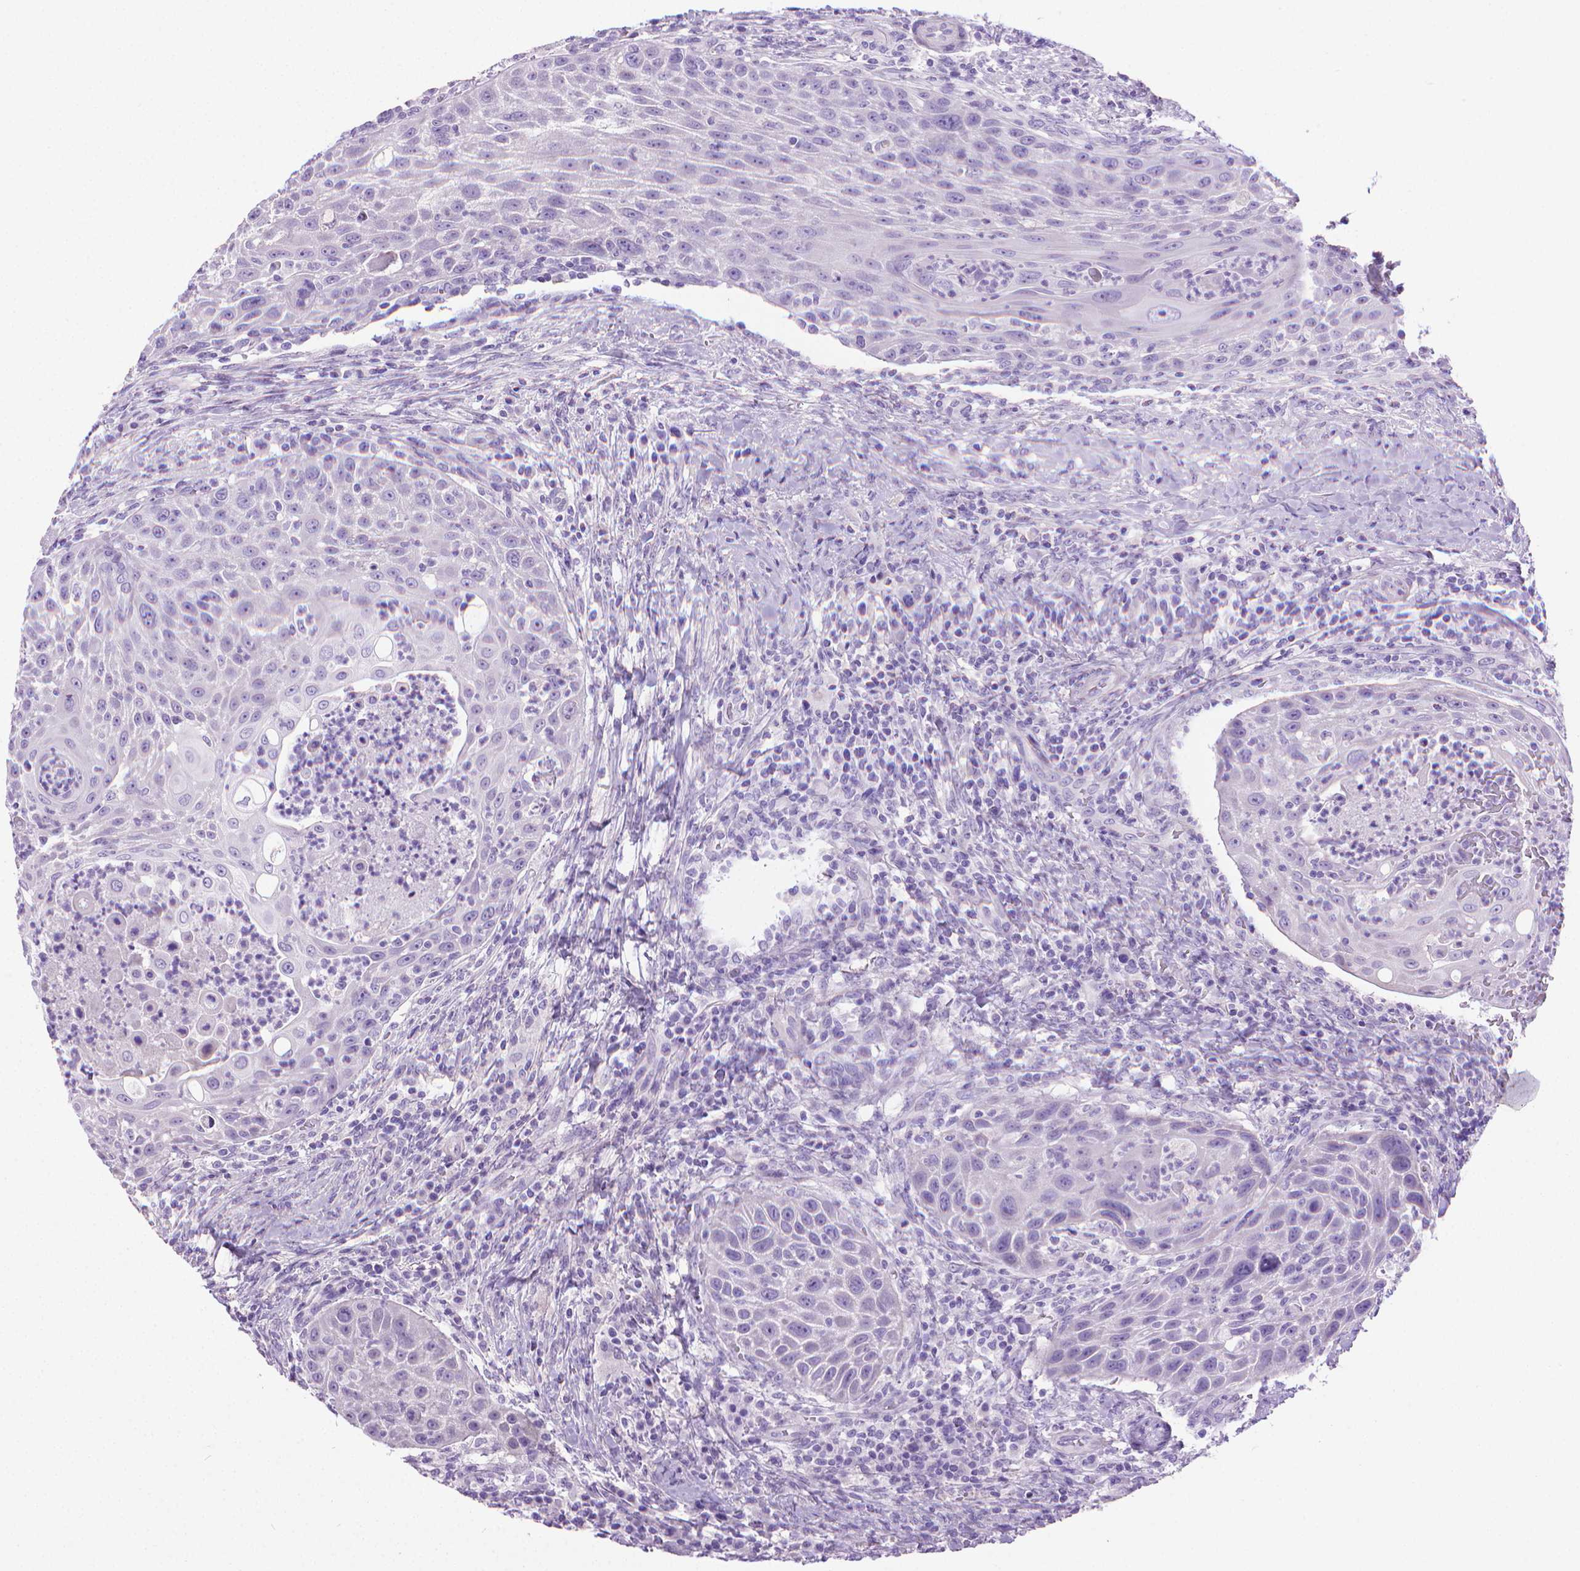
{"staining": {"intensity": "negative", "quantity": "none", "location": "none"}, "tissue": "head and neck cancer", "cell_type": "Tumor cells", "image_type": "cancer", "snomed": [{"axis": "morphology", "description": "Squamous cell carcinoma, NOS"}, {"axis": "topography", "description": "Head-Neck"}], "caption": "Human head and neck cancer stained for a protein using immunohistochemistry reveals no staining in tumor cells.", "gene": "PNMA2", "patient": {"sex": "male", "age": 69}}